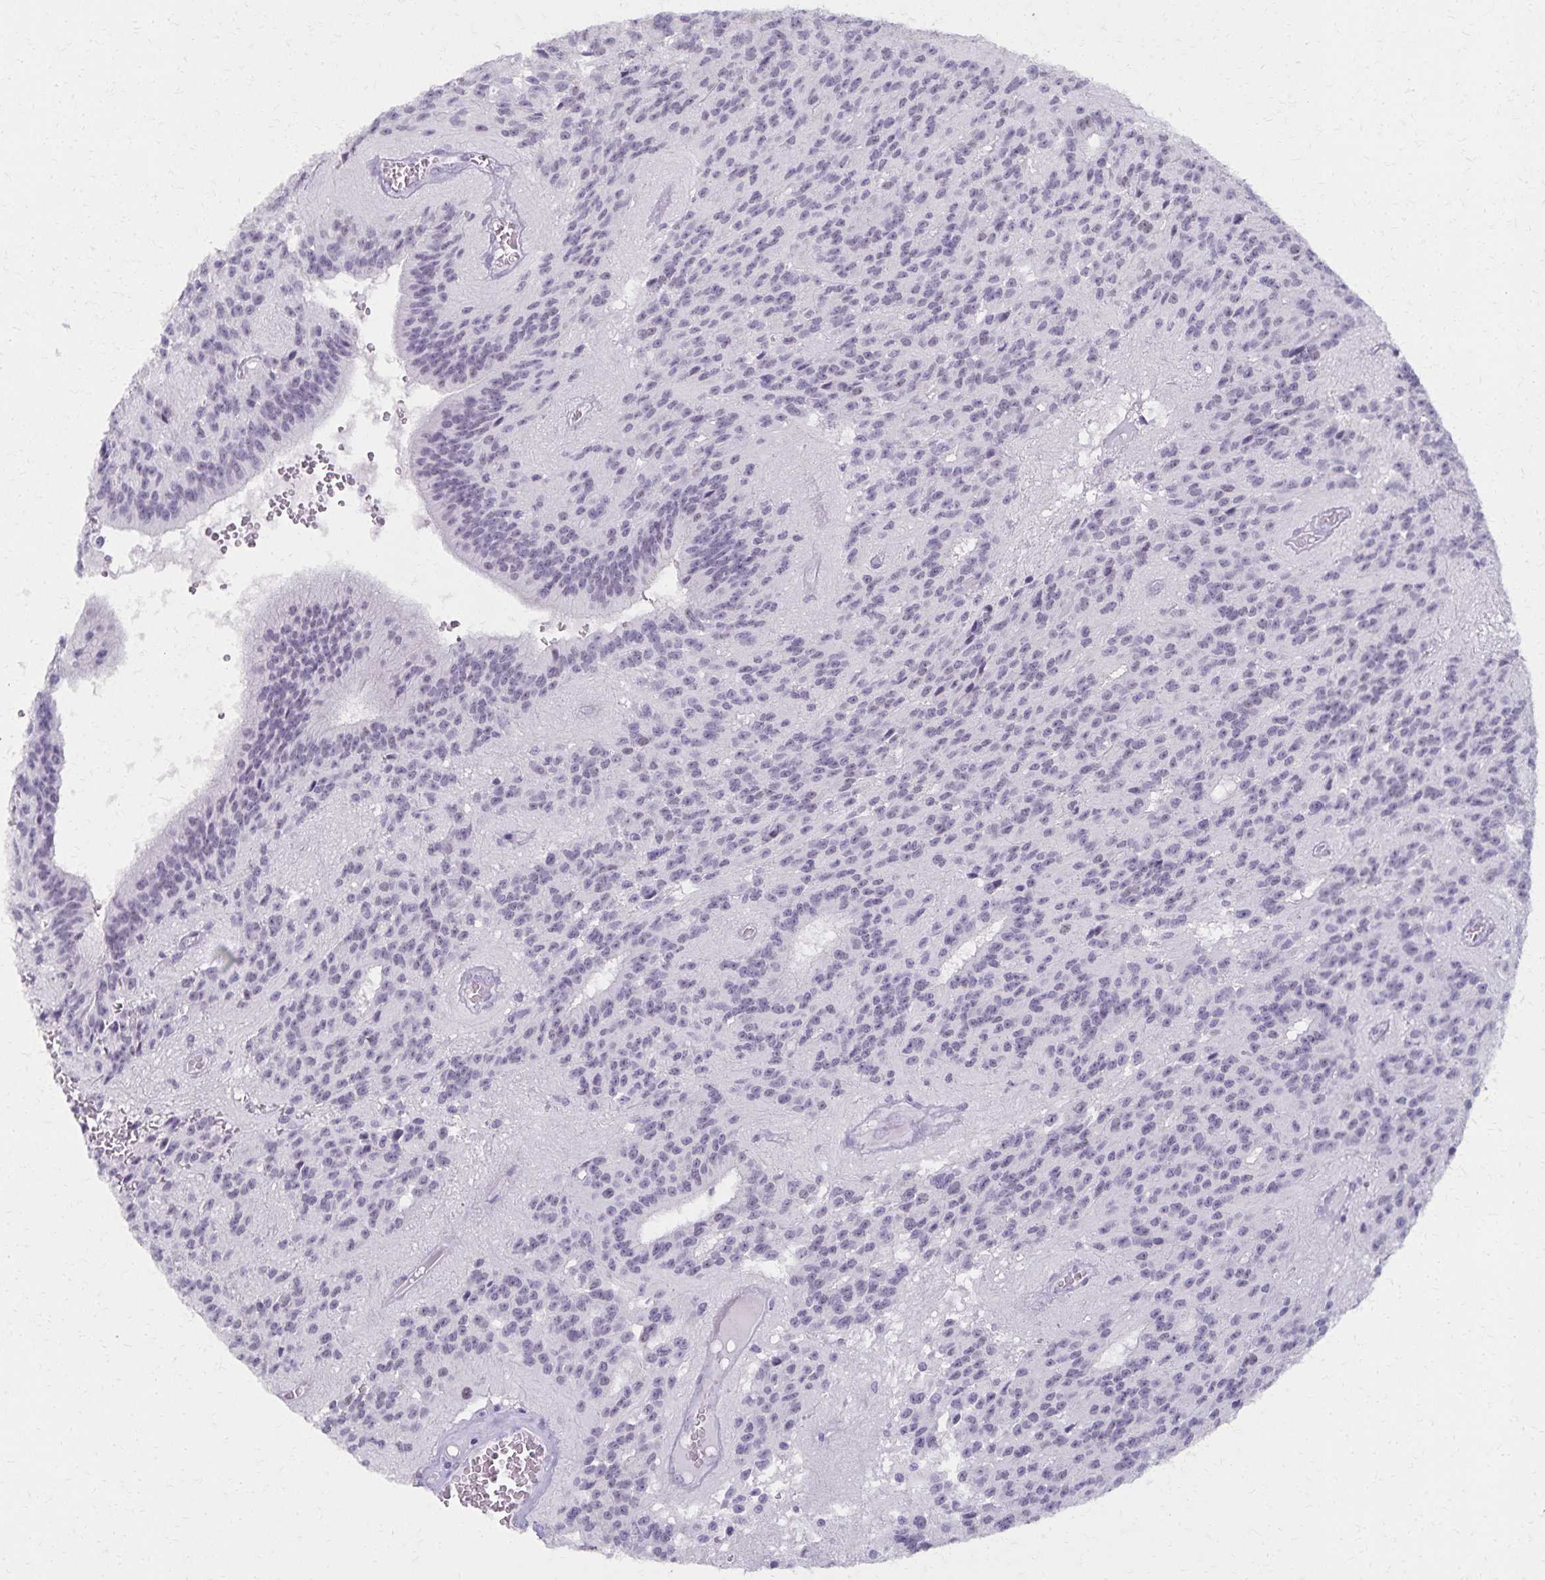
{"staining": {"intensity": "negative", "quantity": "none", "location": "none"}, "tissue": "glioma", "cell_type": "Tumor cells", "image_type": "cancer", "snomed": [{"axis": "morphology", "description": "Glioma, malignant, Low grade"}, {"axis": "topography", "description": "Brain"}], "caption": "Glioma was stained to show a protein in brown. There is no significant staining in tumor cells.", "gene": "MORC4", "patient": {"sex": "male", "age": 31}}